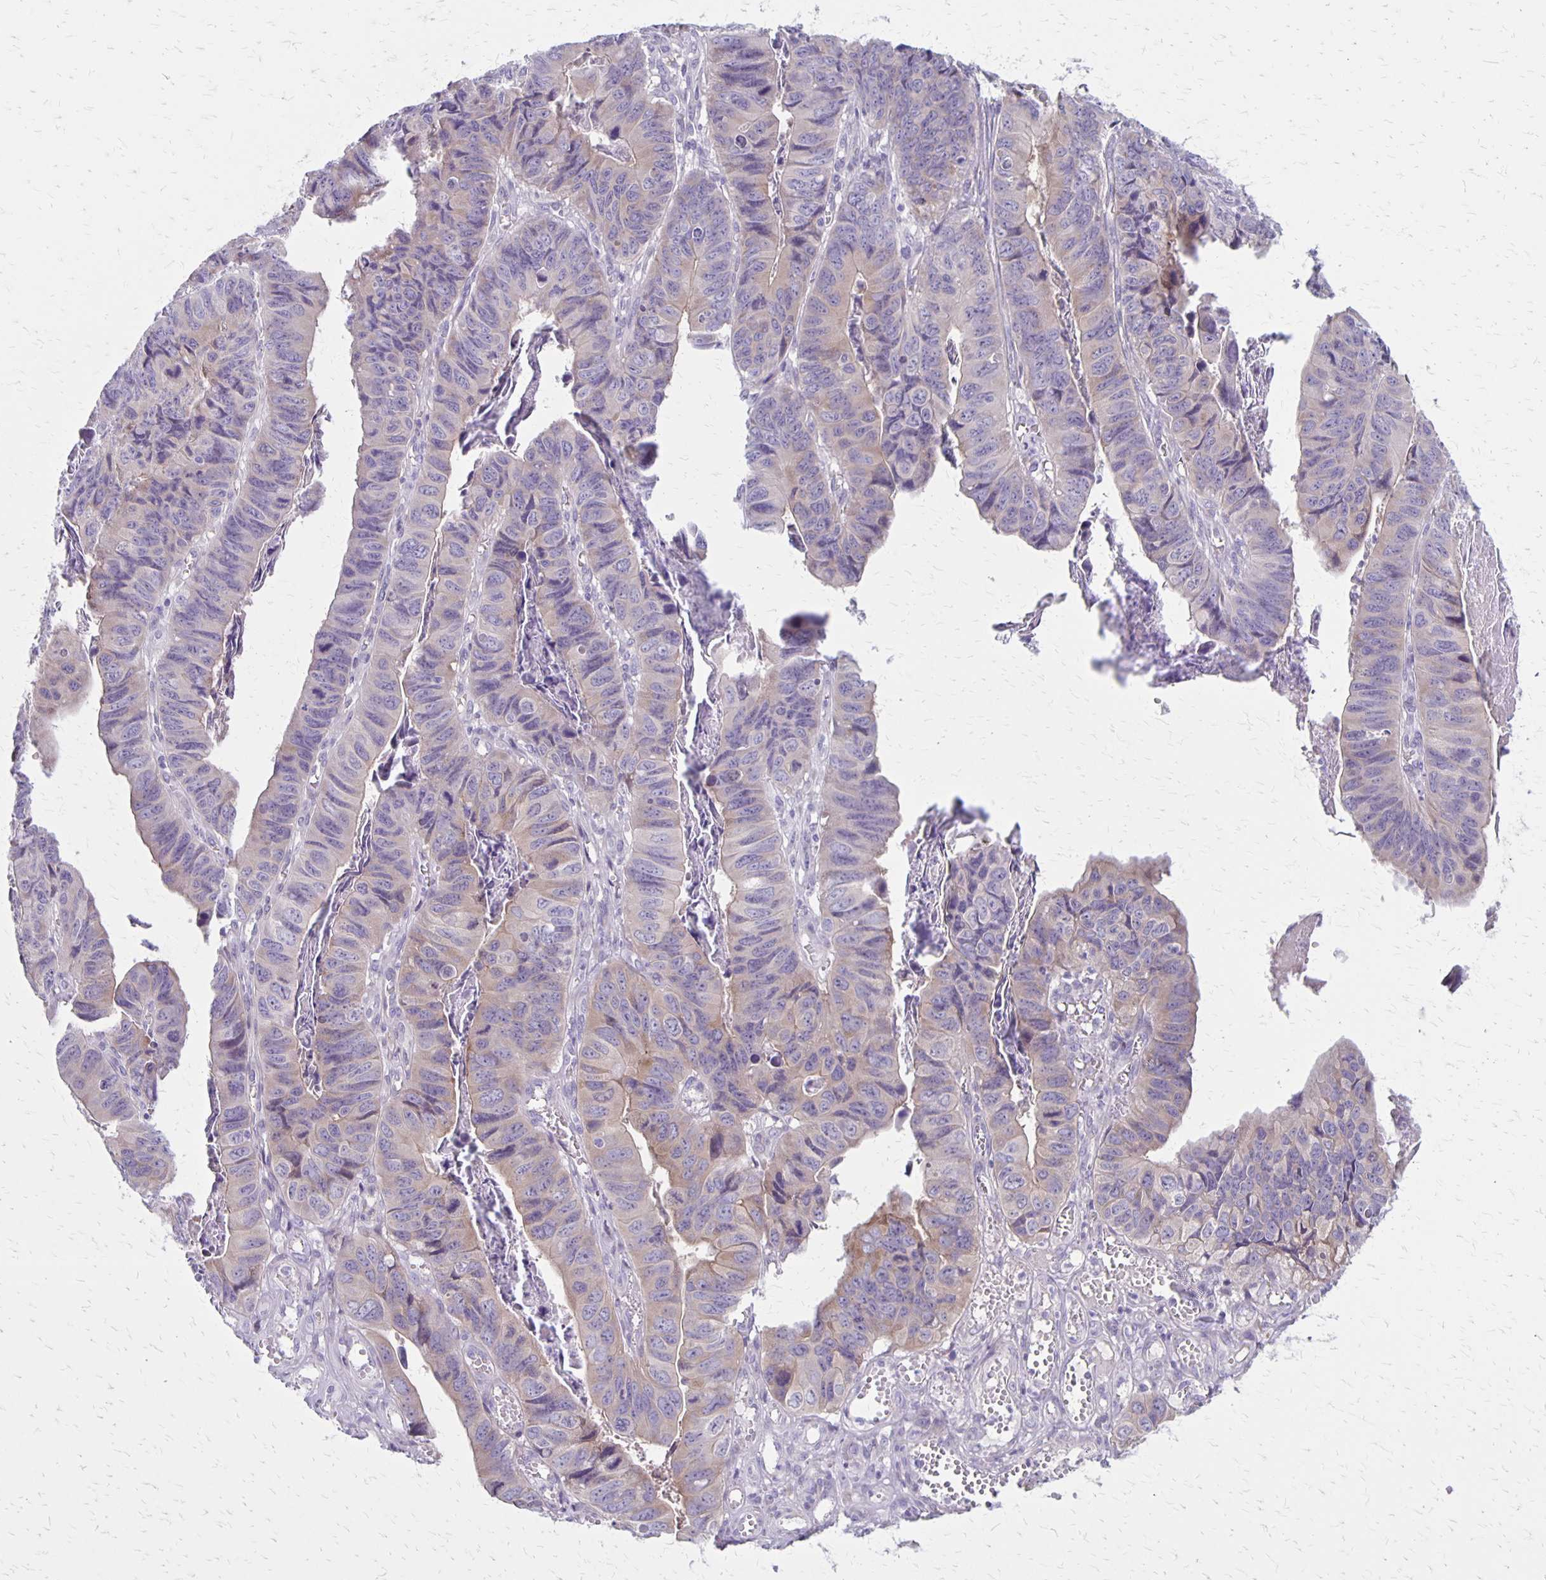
{"staining": {"intensity": "weak", "quantity": "25%-75%", "location": "cytoplasmic/membranous"}, "tissue": "stomach cancer", "cell_type": "Tumor cells", "image_type": "cancer", "snomed": [{"axis": "morphology", "description": "Adenocarcinoma, NOS"}, {"axis": "topography", "description": "Stomach, lower"}], "caption": "Adenocarcinoma (stomach) stained with a protein marker shows weak staining in tumor cells.", "gene": "HOMER1", "patient": {"sex": "male", "age": 77}}